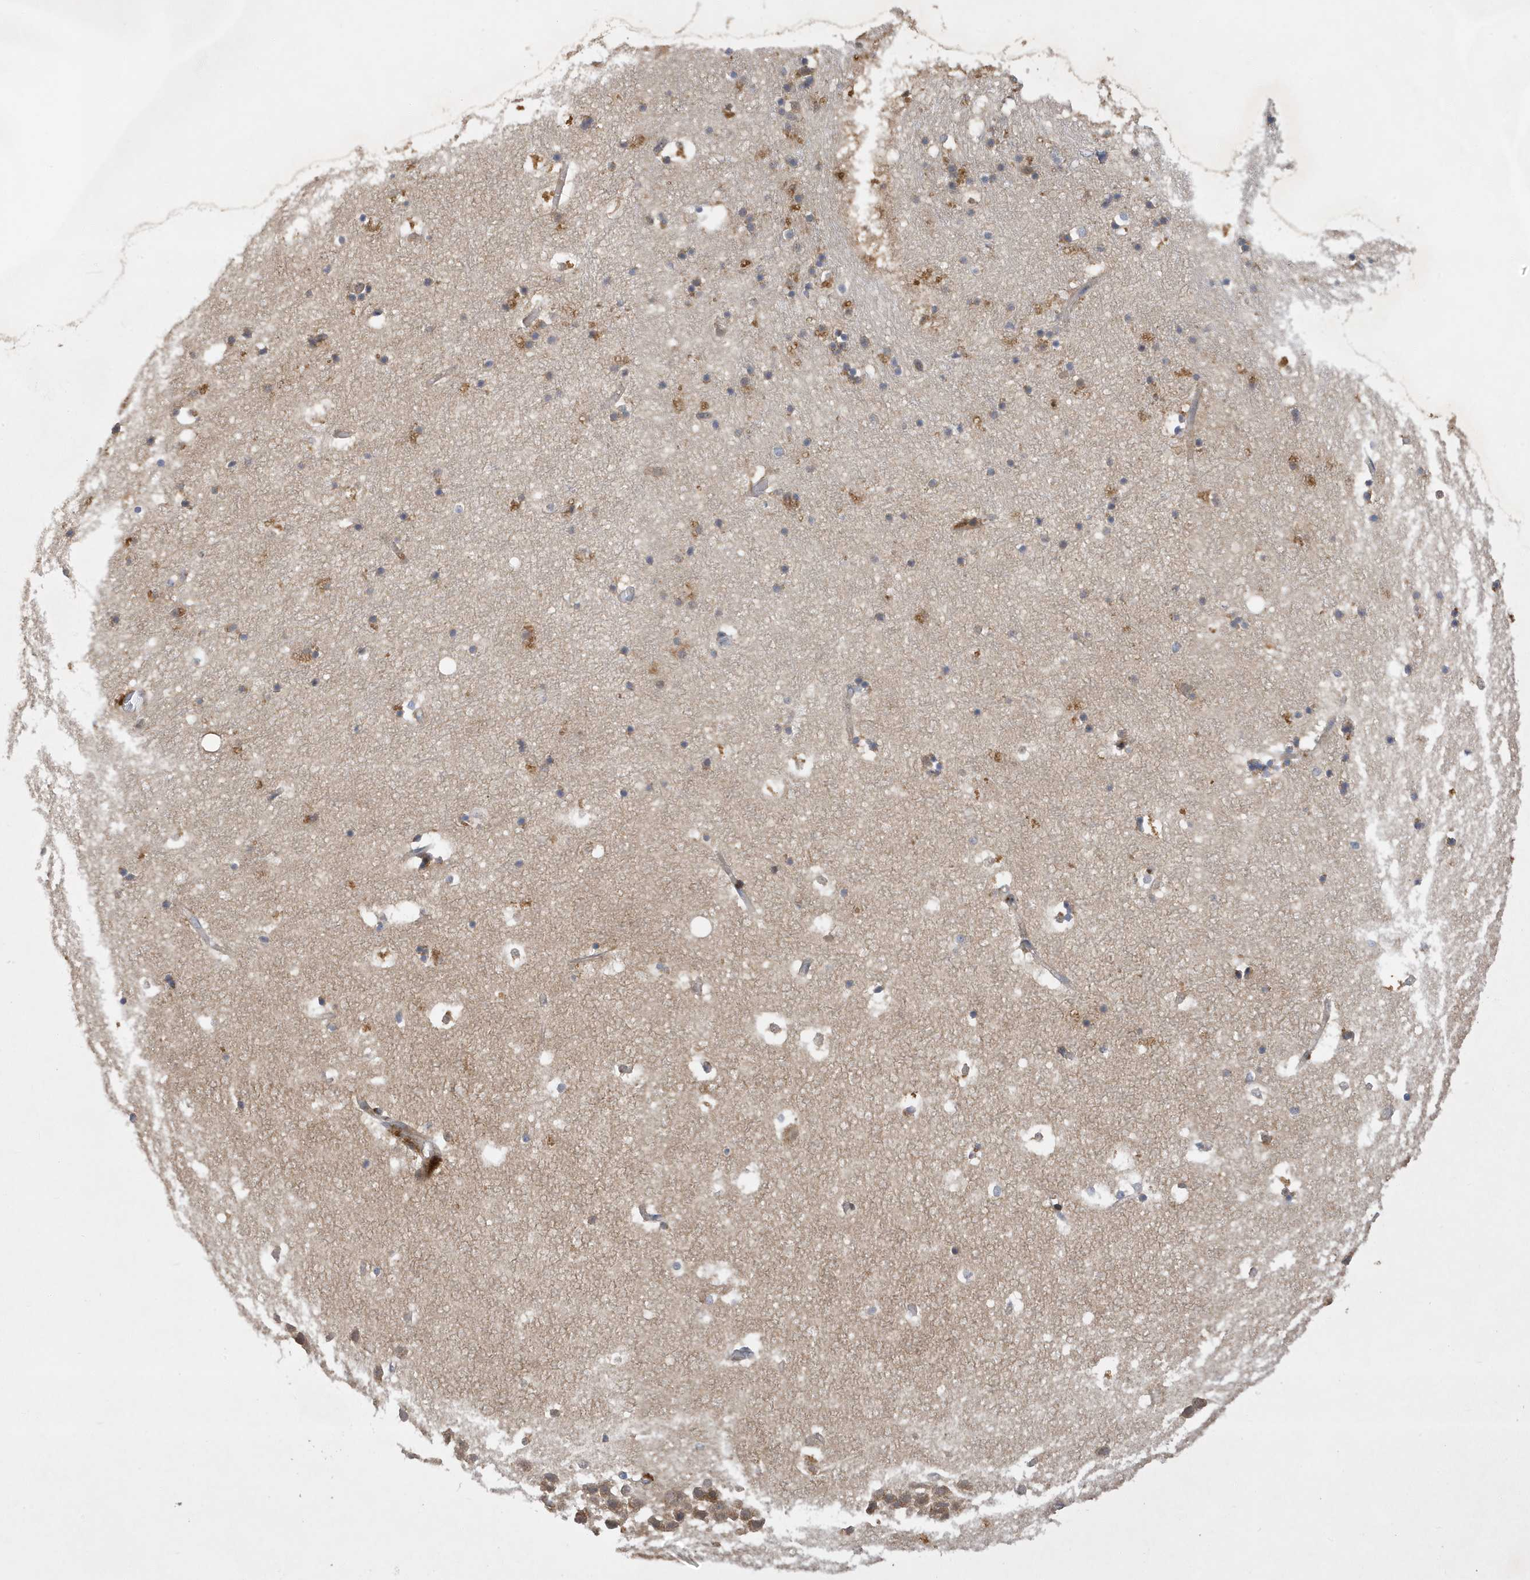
{"staining": {"intensity": "weak", "quantity": "<25%", "location": "cytoplasmic/membranous"}, "tissue": "hippocampus", "cell_type": "Glial cells", "image_type": "normal", "snomed": [{"axis": "morphology", "description": "Normal tissue, NOS"}, {"axis": "topography", "description": "Hippocampus"}], "caption": "The immunohistochemistry micrograph has no significant positivity in glial cells of hippocampus.", "gene": "LAPTM4A", "patient": {"sex": "female", "age": 52}}